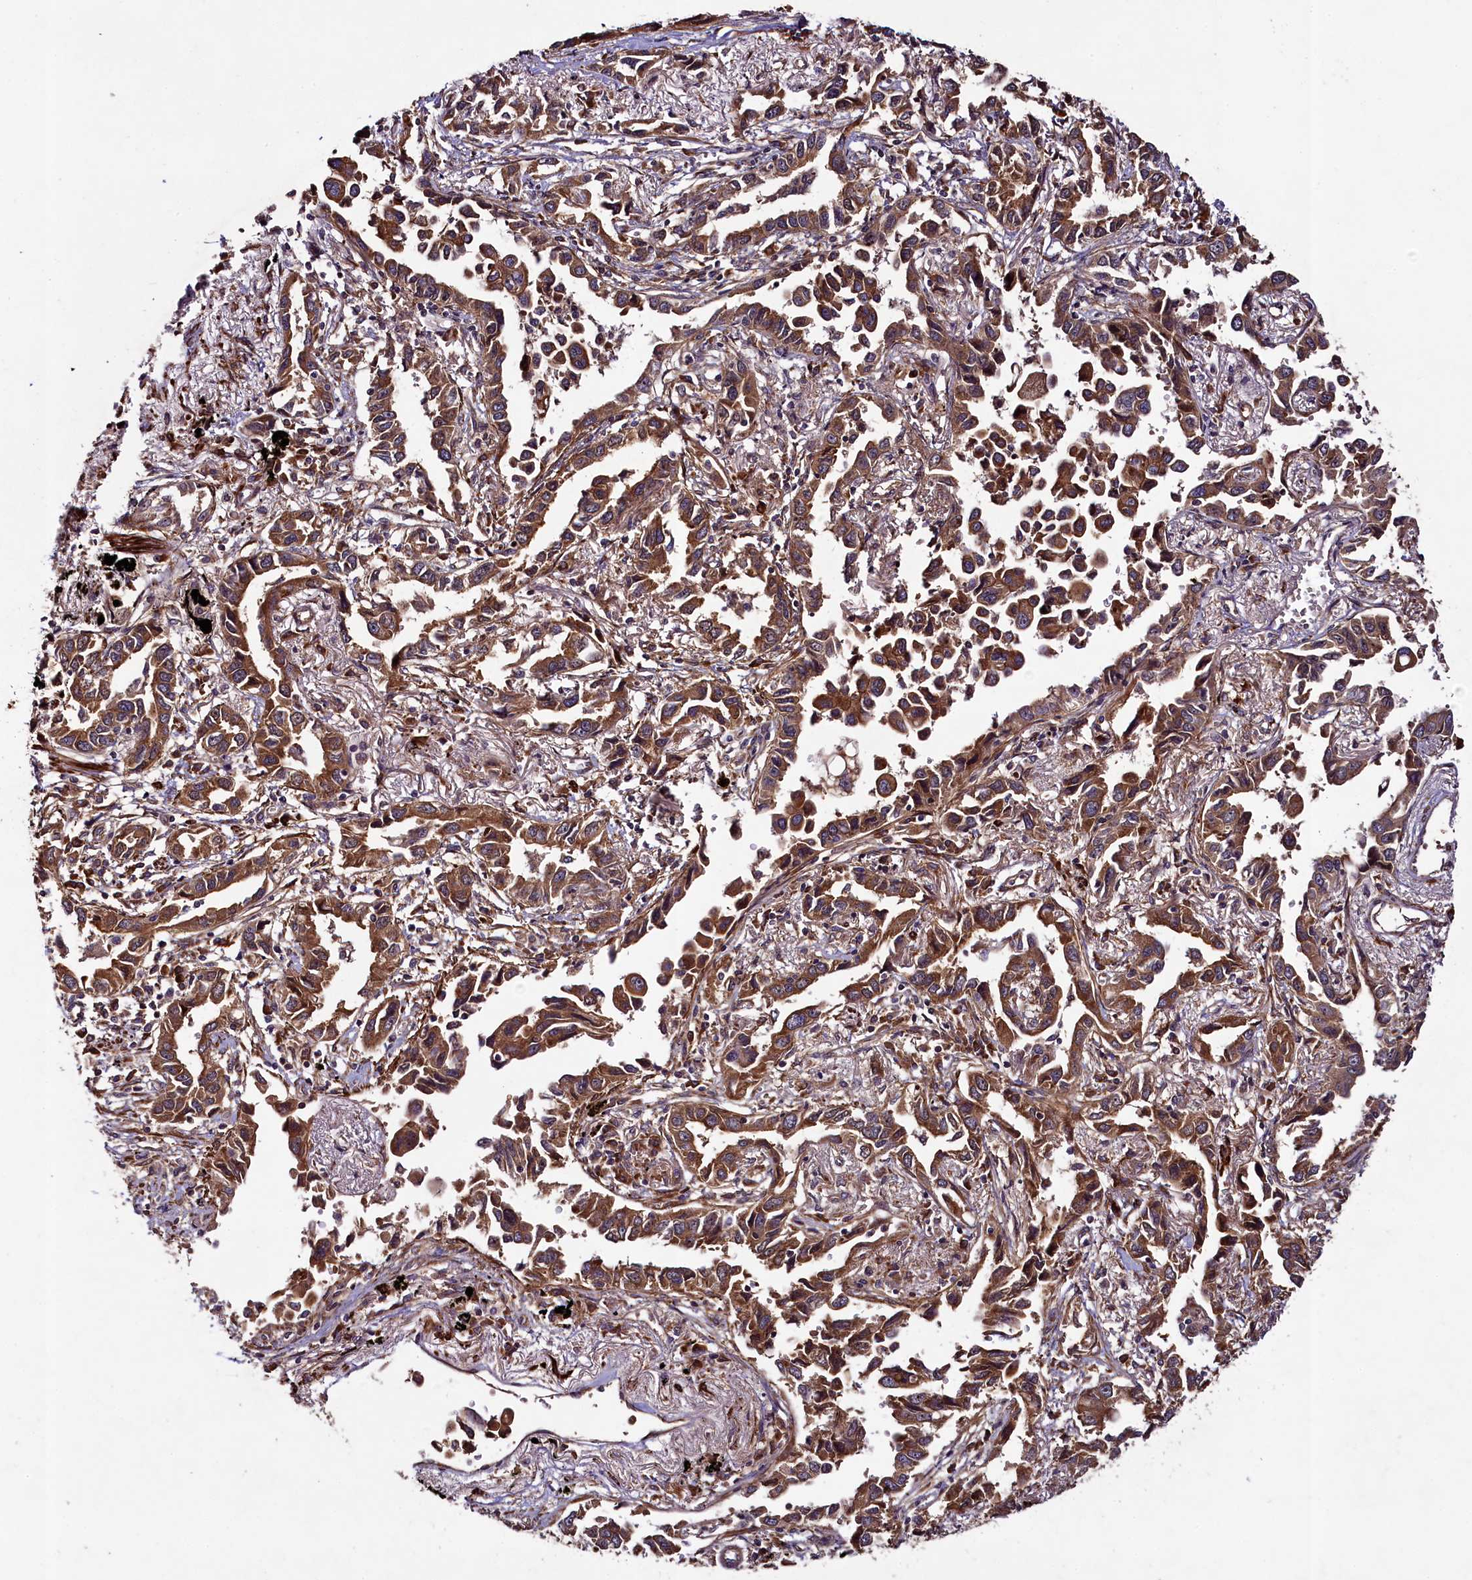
{"staining": {"intensity": "moderate", "quantity": ">75%", "location": "cytoplasmic/membranous"}, "tissue": "lung cancer", "cell_type": "Tumor cells", "image_type": "cancer", "snomed": [{"axis": "morphology", "description": "Adenocarcinoma, NOS"}, {"axis": "topography", "description": "Lung"}], "caption": "Immunohistochemistry (IHC) of human lung adenocarcinoma shows medium levels of moderate cytoplasmic/membranous expression in approximately >75% of tumor cells.", "gene": "CCDC102A", "patient": {"sex": "male", "age": 67}}